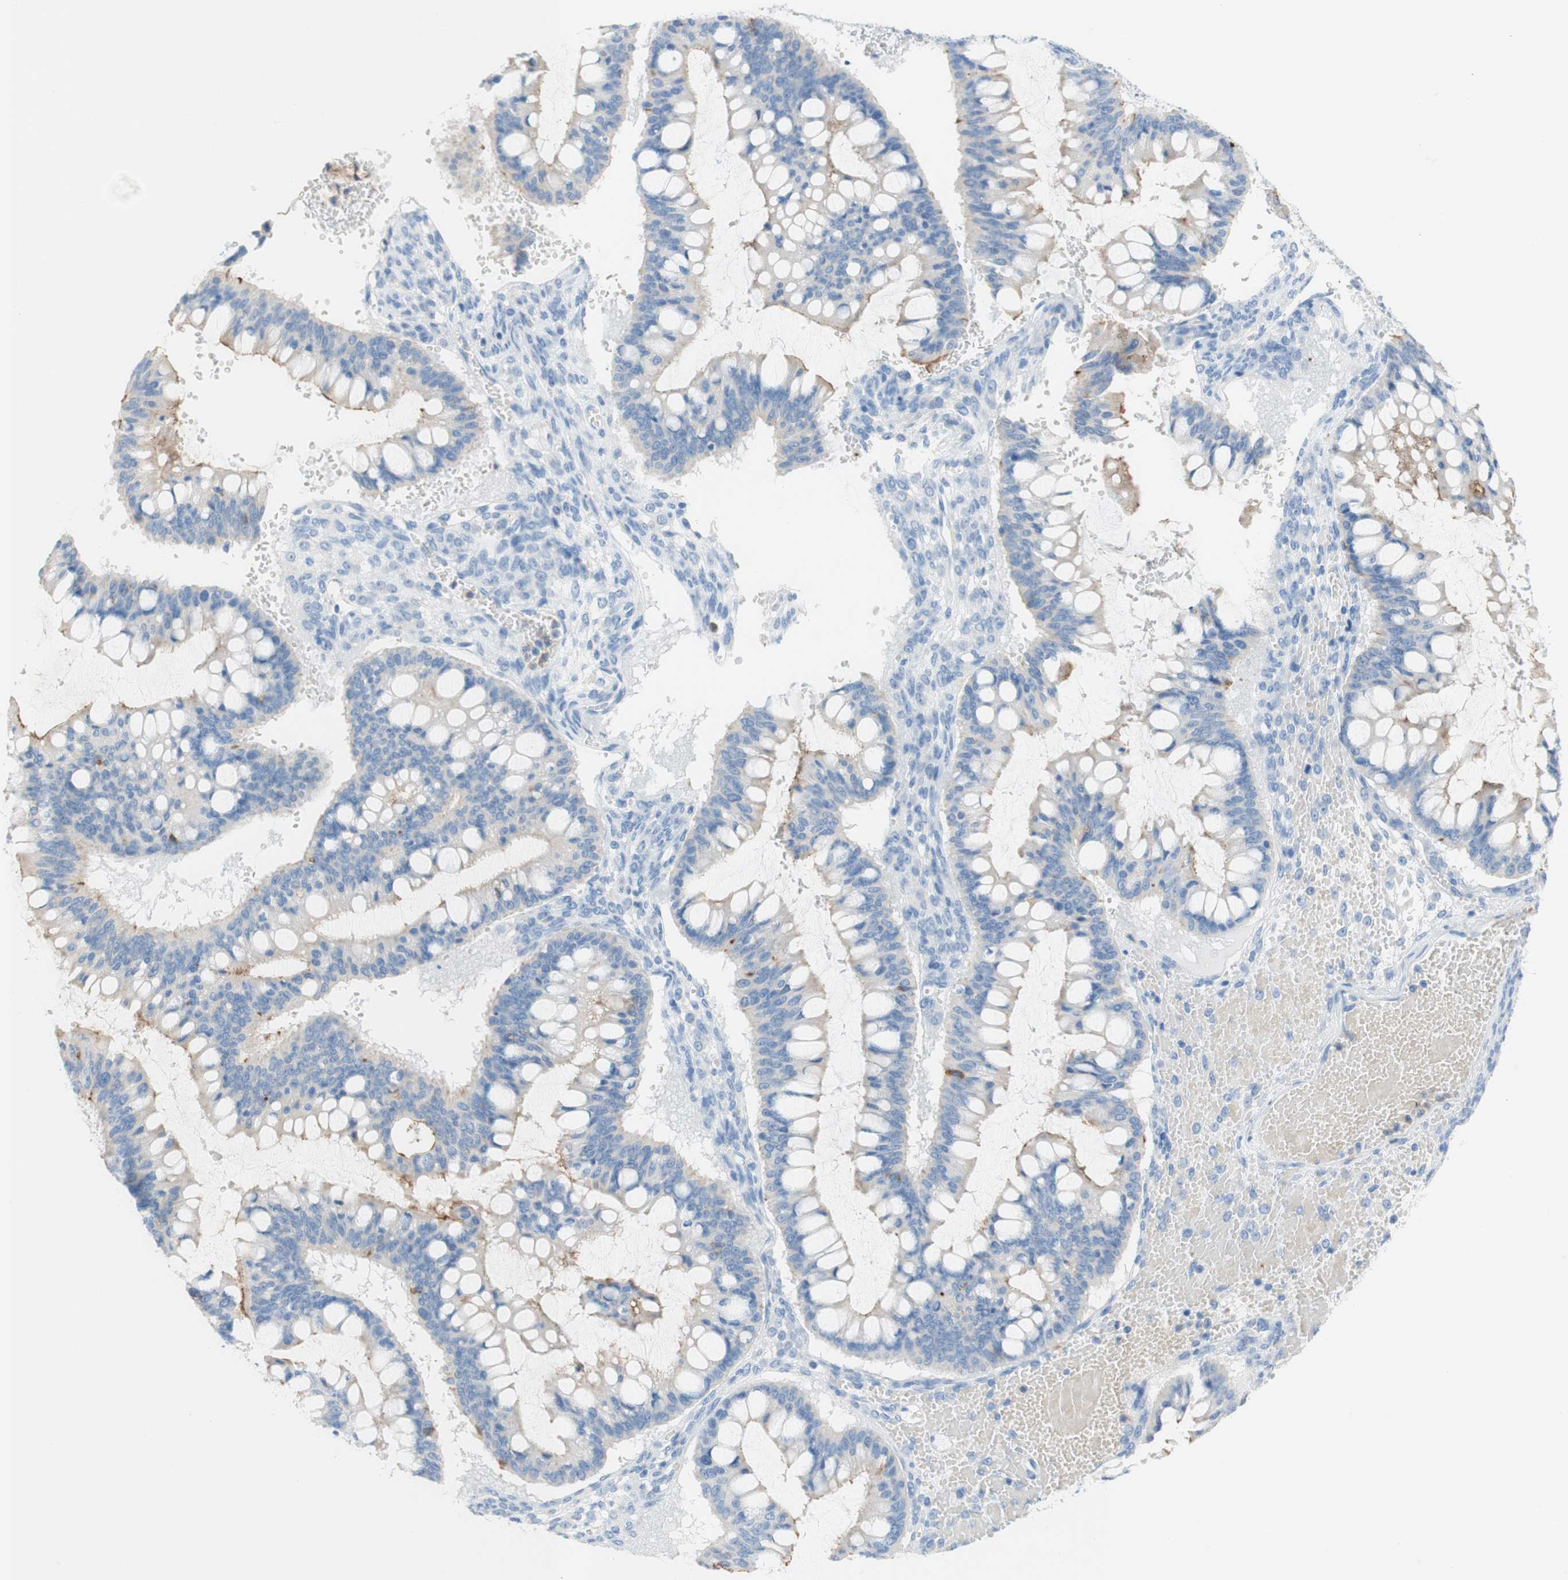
{"staining": {"intensity": "weak", "quantity": "<25%", "location": "cytoplasmic/membranous"}, "tissue": "ovarian cancer", "cell_type": "Tumor cells", "image_type": "cancer", "snomed": [{"axis": "morphology", "description": "Cystadenocarcinoma, mucinous, NOS"}, {"axis": "topography", "description": "Ovary"}], "caption": "IHC micrograph of mucinous cystadenocarcinoma (ovarian) stained for a protein (brown), which demonstrates no expression in tumor cells. (DAB immunohistochemistry with hematoxylin counter stain).", "gene": "CEACAM1", "patient": {"sex": "female", "age": 73}}